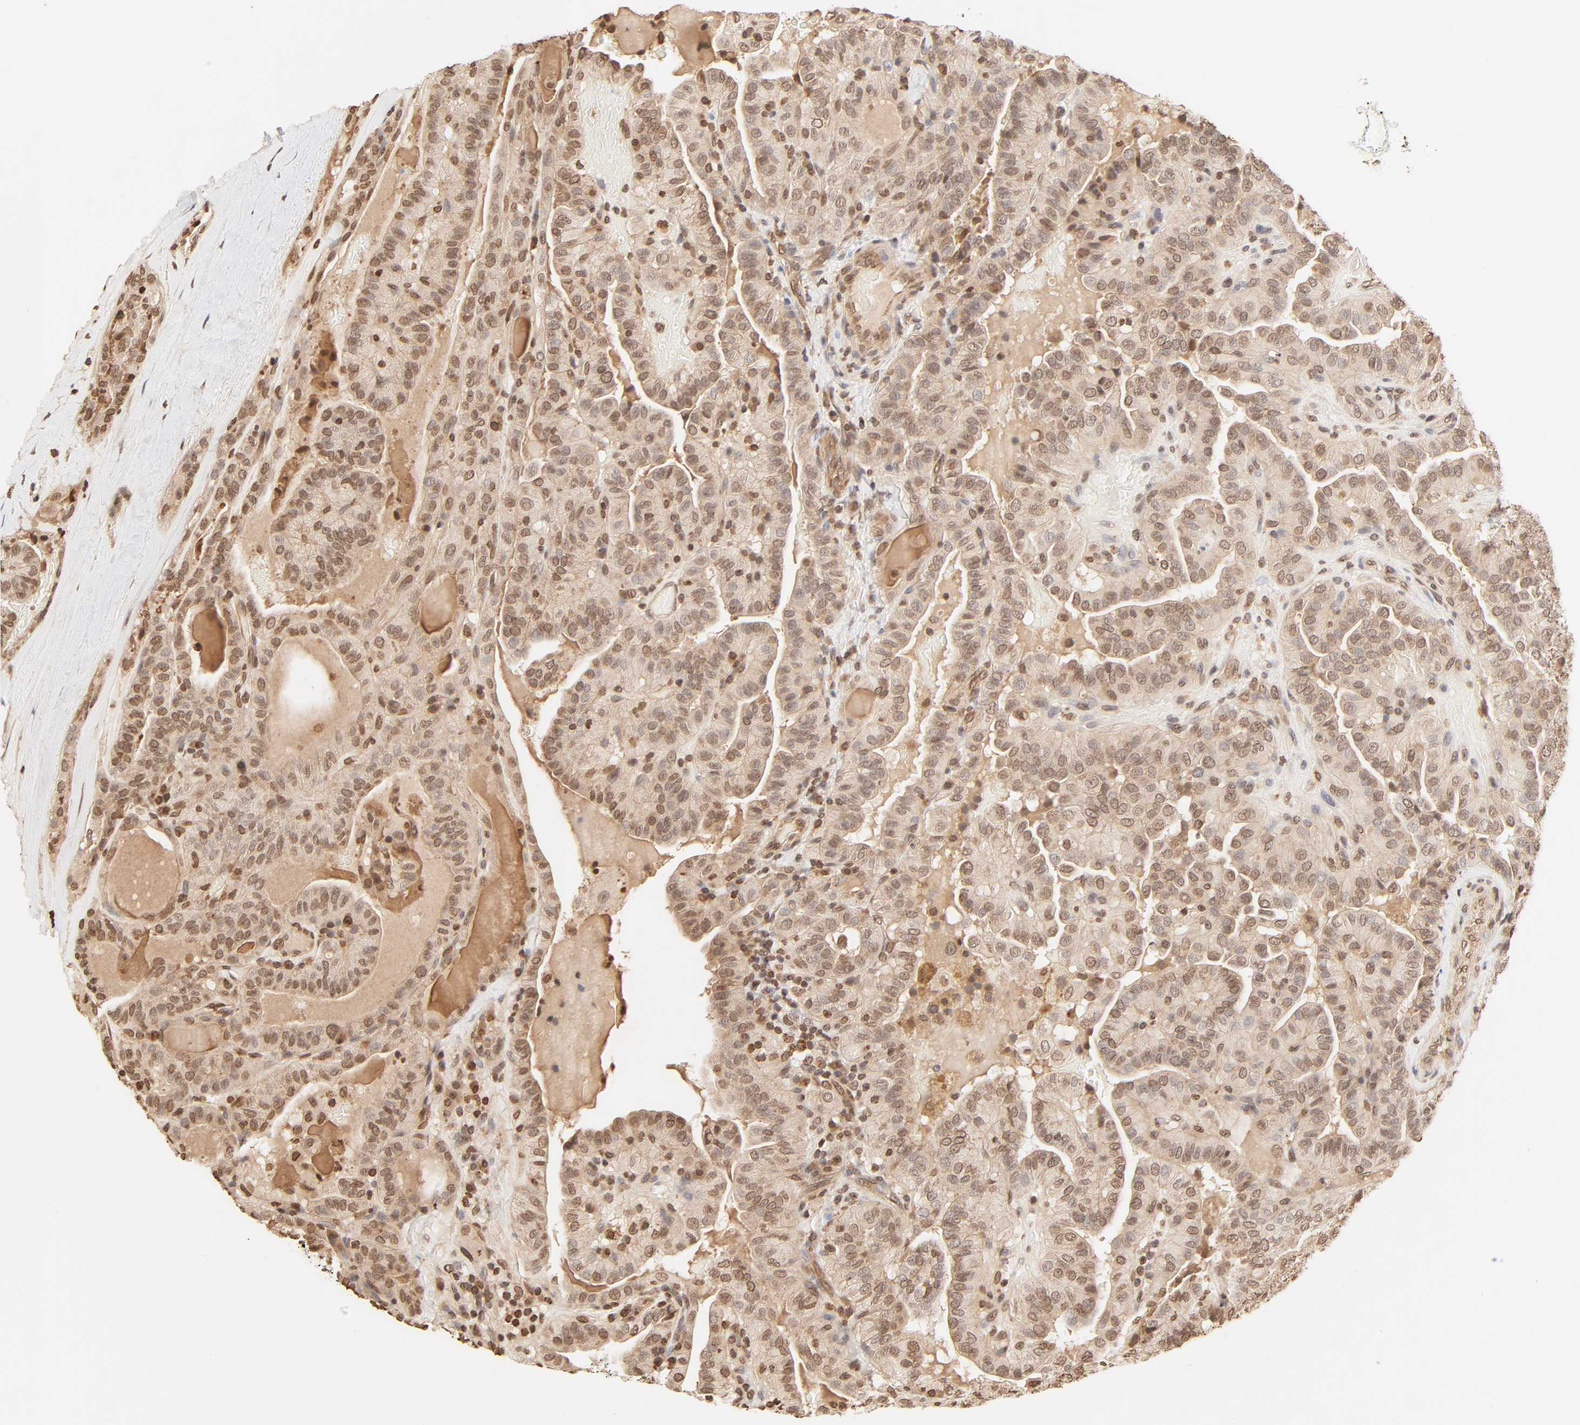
{"staining": {"intensity": "moderate", "quantity": ">75%", "location": "cytoplasmic/membranous,nuclear"}, "tissue": "thyroid cancer", "cell_type": "Tumor cells", "image_type": "cancer", "snomed": [{"axis": "morphology", "description": "Papillary adenocarcinoma, NOS"}, {"axis": "topography", "description": "Thyroid gland"}], "caption": "This is an image of IHC staining of thyroid cancer (papillary adenocarcinoma), which shows moderate staining in the cytoplasmic/membranous and nuclear of tumor cells.", "gene": "TBL1X", "patient": {"sex": "male", "age": 77}}